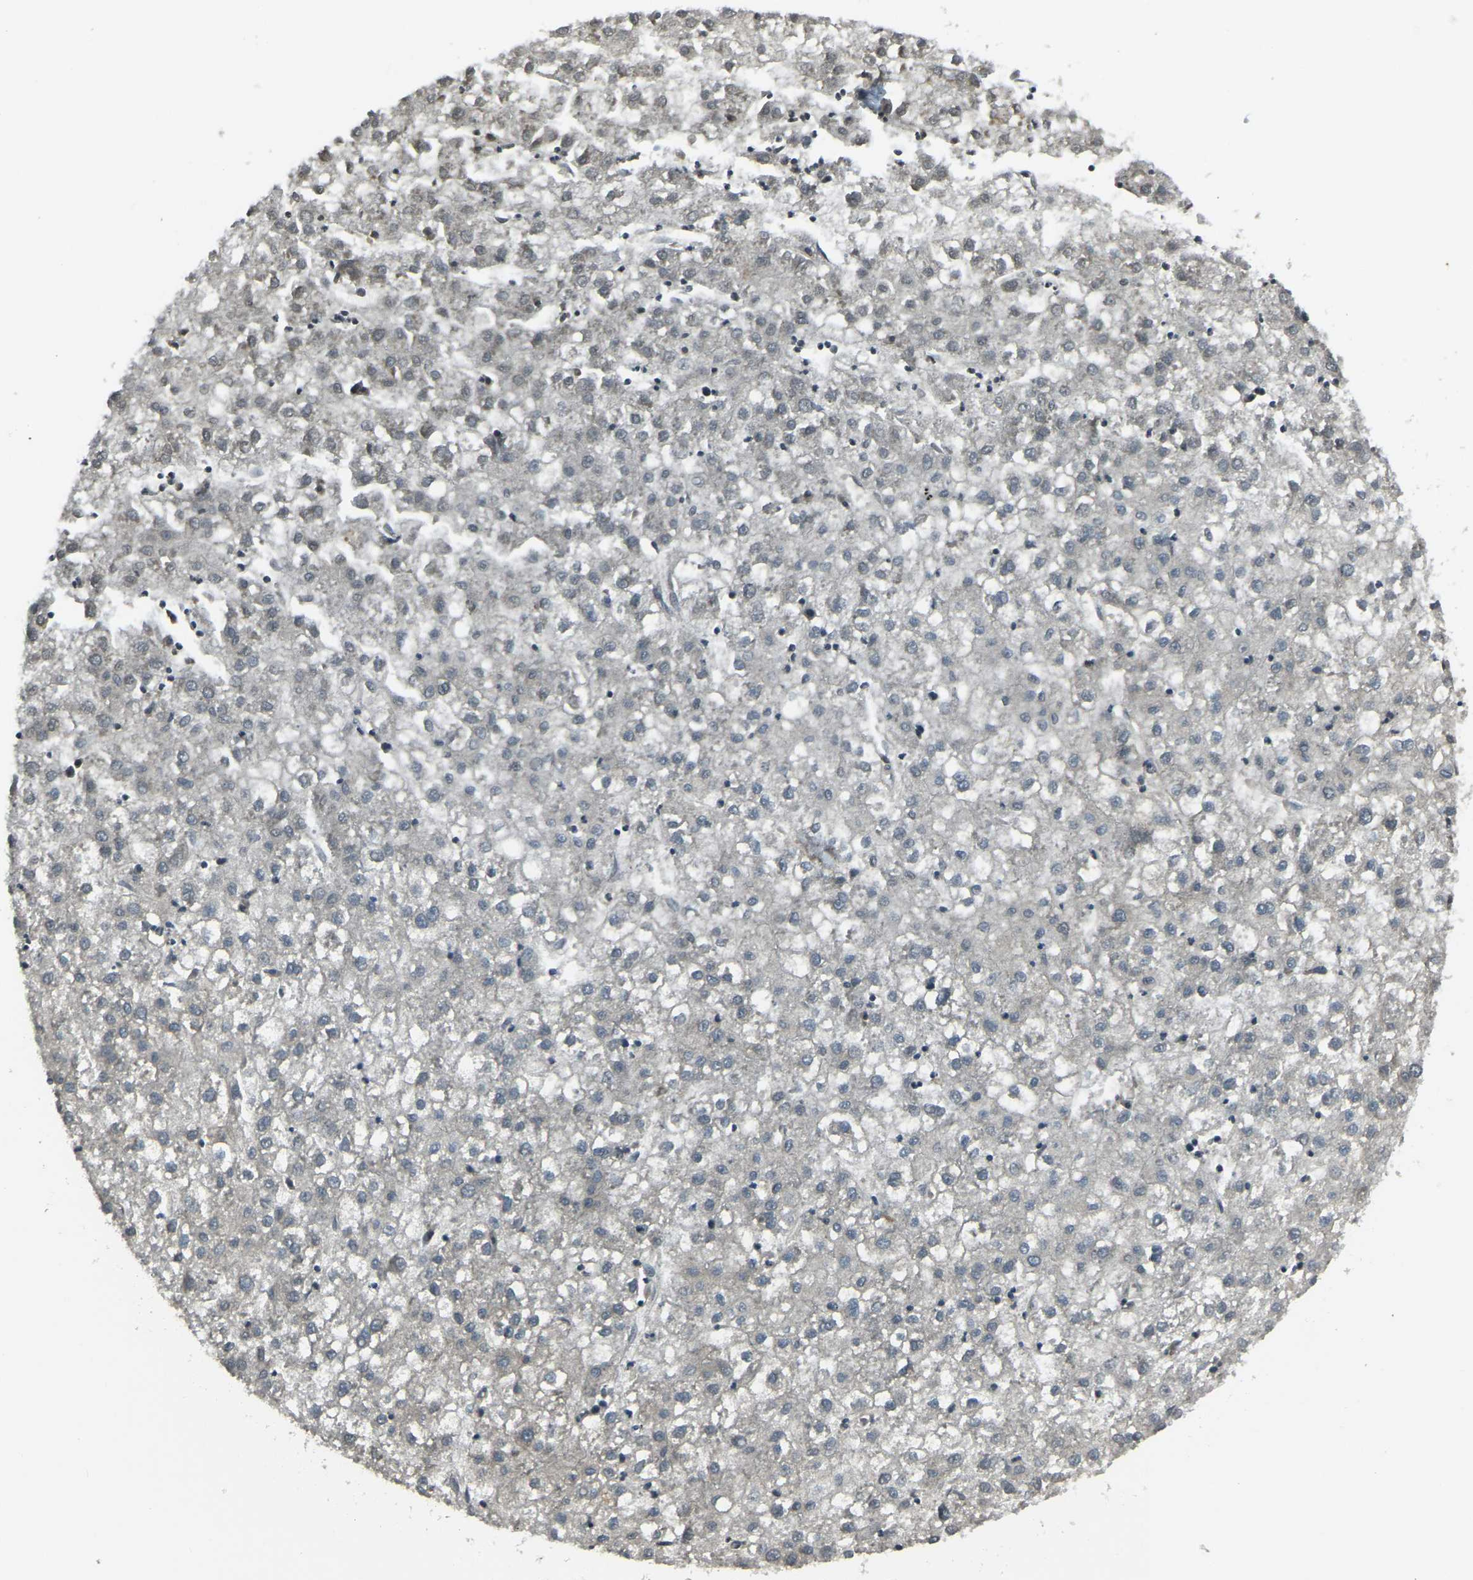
{"staining": {"intensity": "weak", "quantity": "<25%", "location": "cytoplasmic/membranous"}, "tissue": "liver cancer", "cell_type": "Tumor cells", "image_type": "cancer", "snomed": [{"axis": "morphology", "description": "Carcinoma, Hepatocellular, NOS"}, {"axis": "topography", "description": "Liver"}], "caption": "Immunohistochemistry (IHC) of human liver cancer displays no staining in tumor cells.", "gene": "AIMP1", "patient": {"sex": "male", "age": 72}}